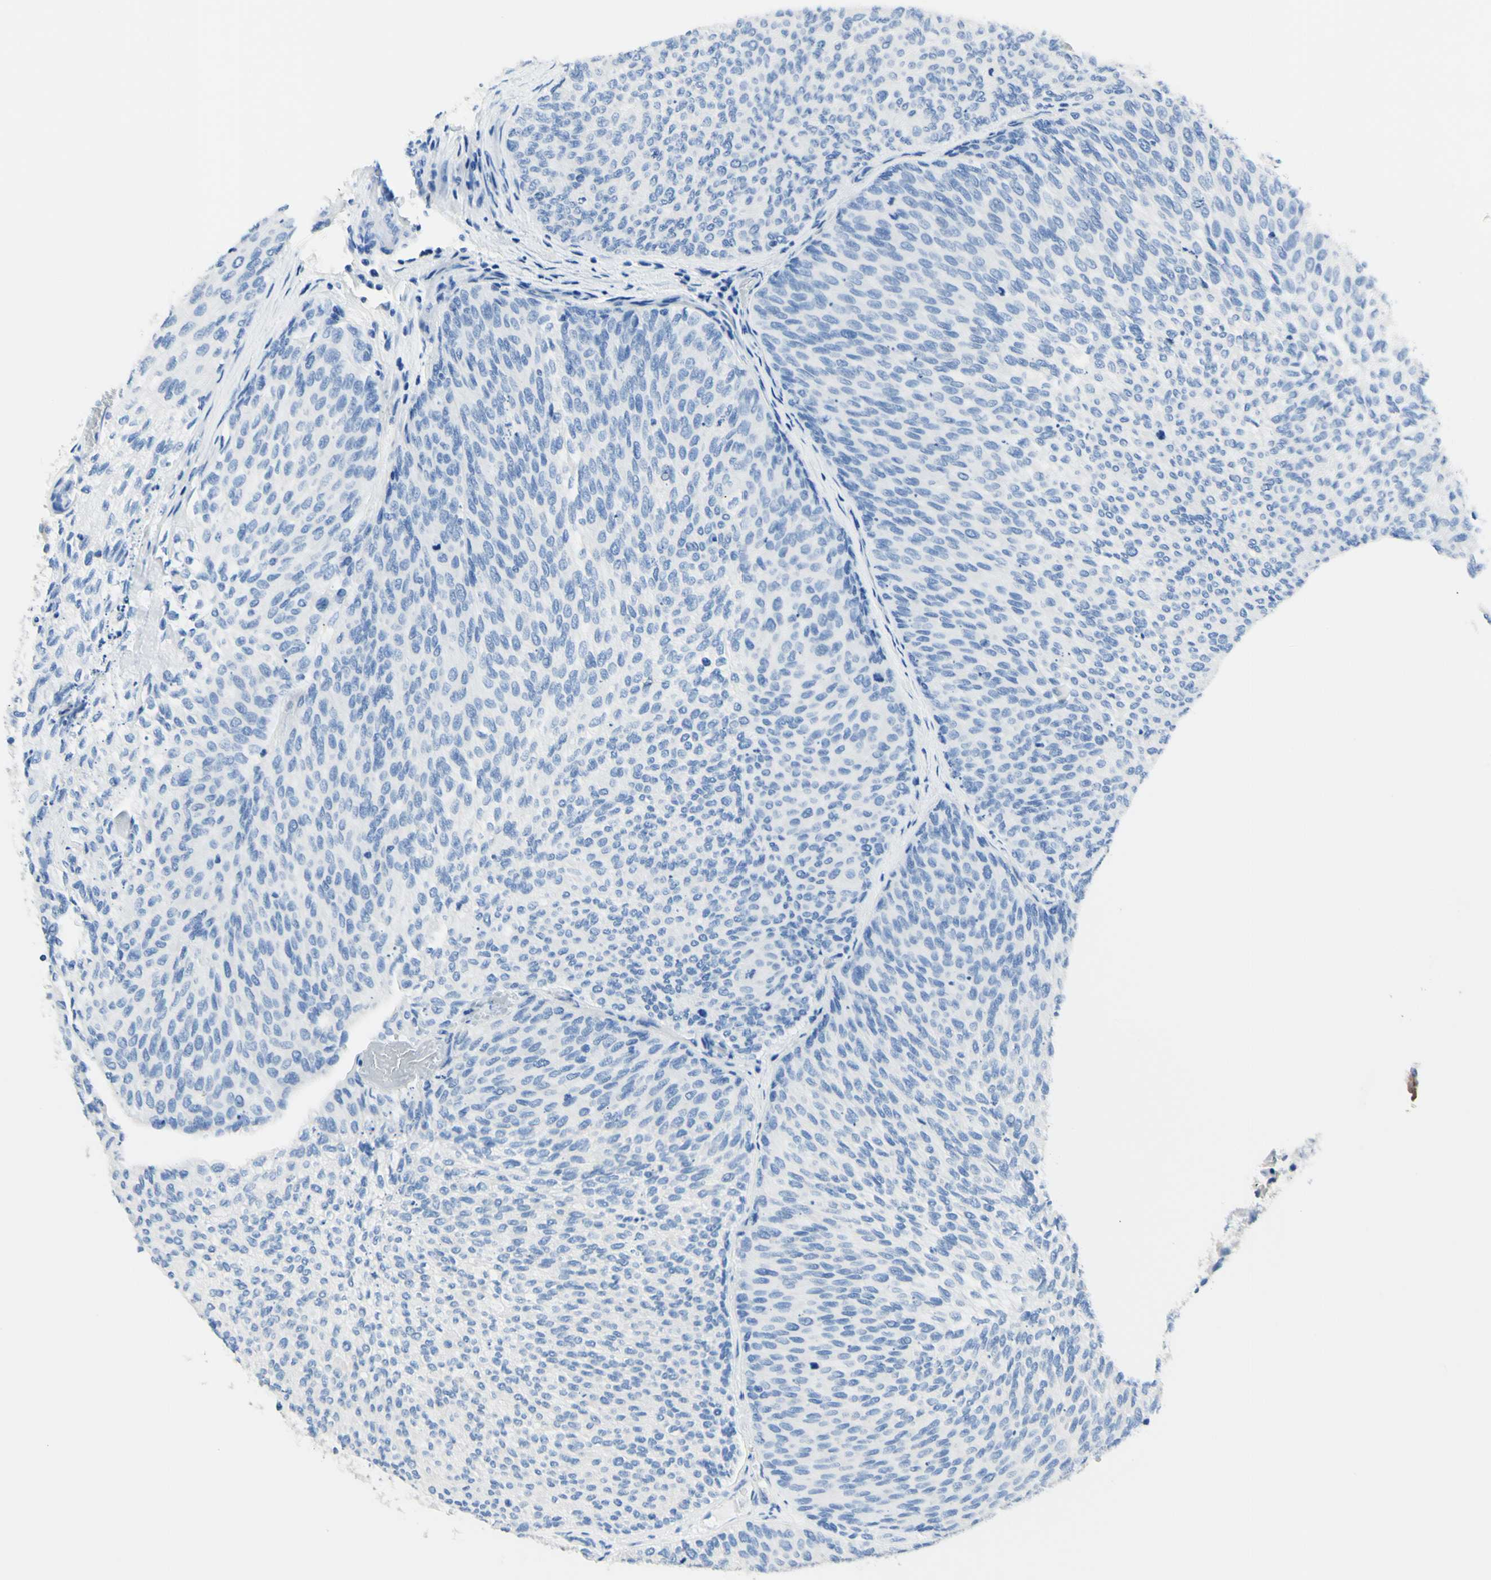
{"staining": {"intensity": "negative", "quantity": "none", "location": "none"}, "tissue": "urothelial cancer", "cell_type": "Tumor cells", "image_type": "cancer", "snomed": [{"axis": "morphology", "description": "Urothelial carcinoma, Low grade"}, {"axis": "topography", "description": "Urinary bladder"}], "caption": "Human urothelial carcinoma (low-grade) stained for a protein using immunohistochemistry (IHC) reveals no staining in tumor cells.", "gene": "HPCA", "patient": {"sex": "female", "age": 79}}